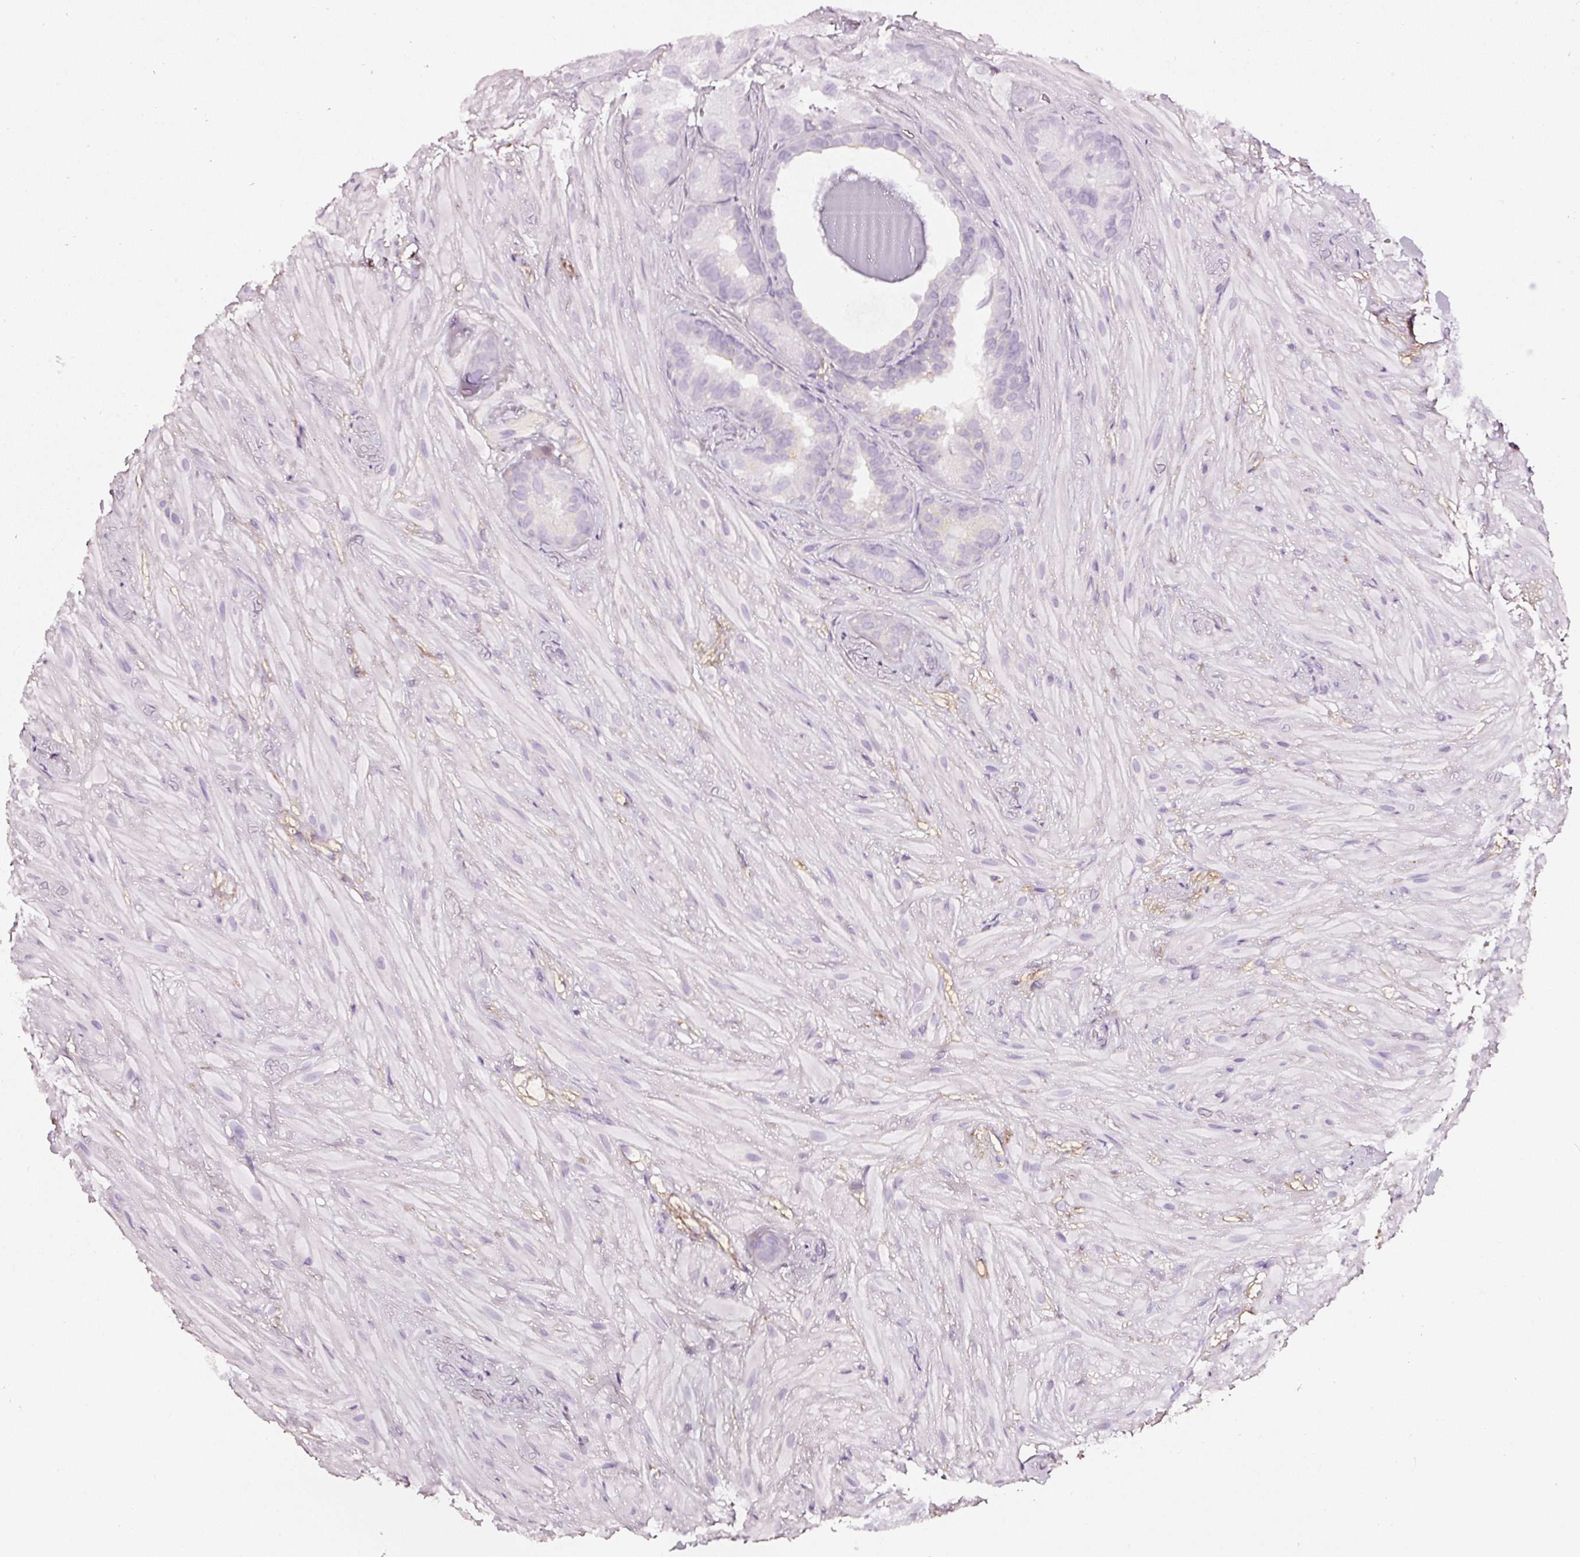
{"staining": {"intensity": "negative", "quantity": "none", "location": "none"}, "tissue": "seminal vesicle", "cell_type": "Glandular cells", "image_type": "normal", "snomed": [{"axis": "morphology", "description": "Normal tissue, NOS"}, {"axis": "topography", "description": "Seminal veicle"}], "caption": "High power microscopy micrograph of an IHC image of benign seminal vesicle, revealing no significant positivity in glandular cells.", "gene": "CNP", "patient": {"sex": "male", "age": 60}}